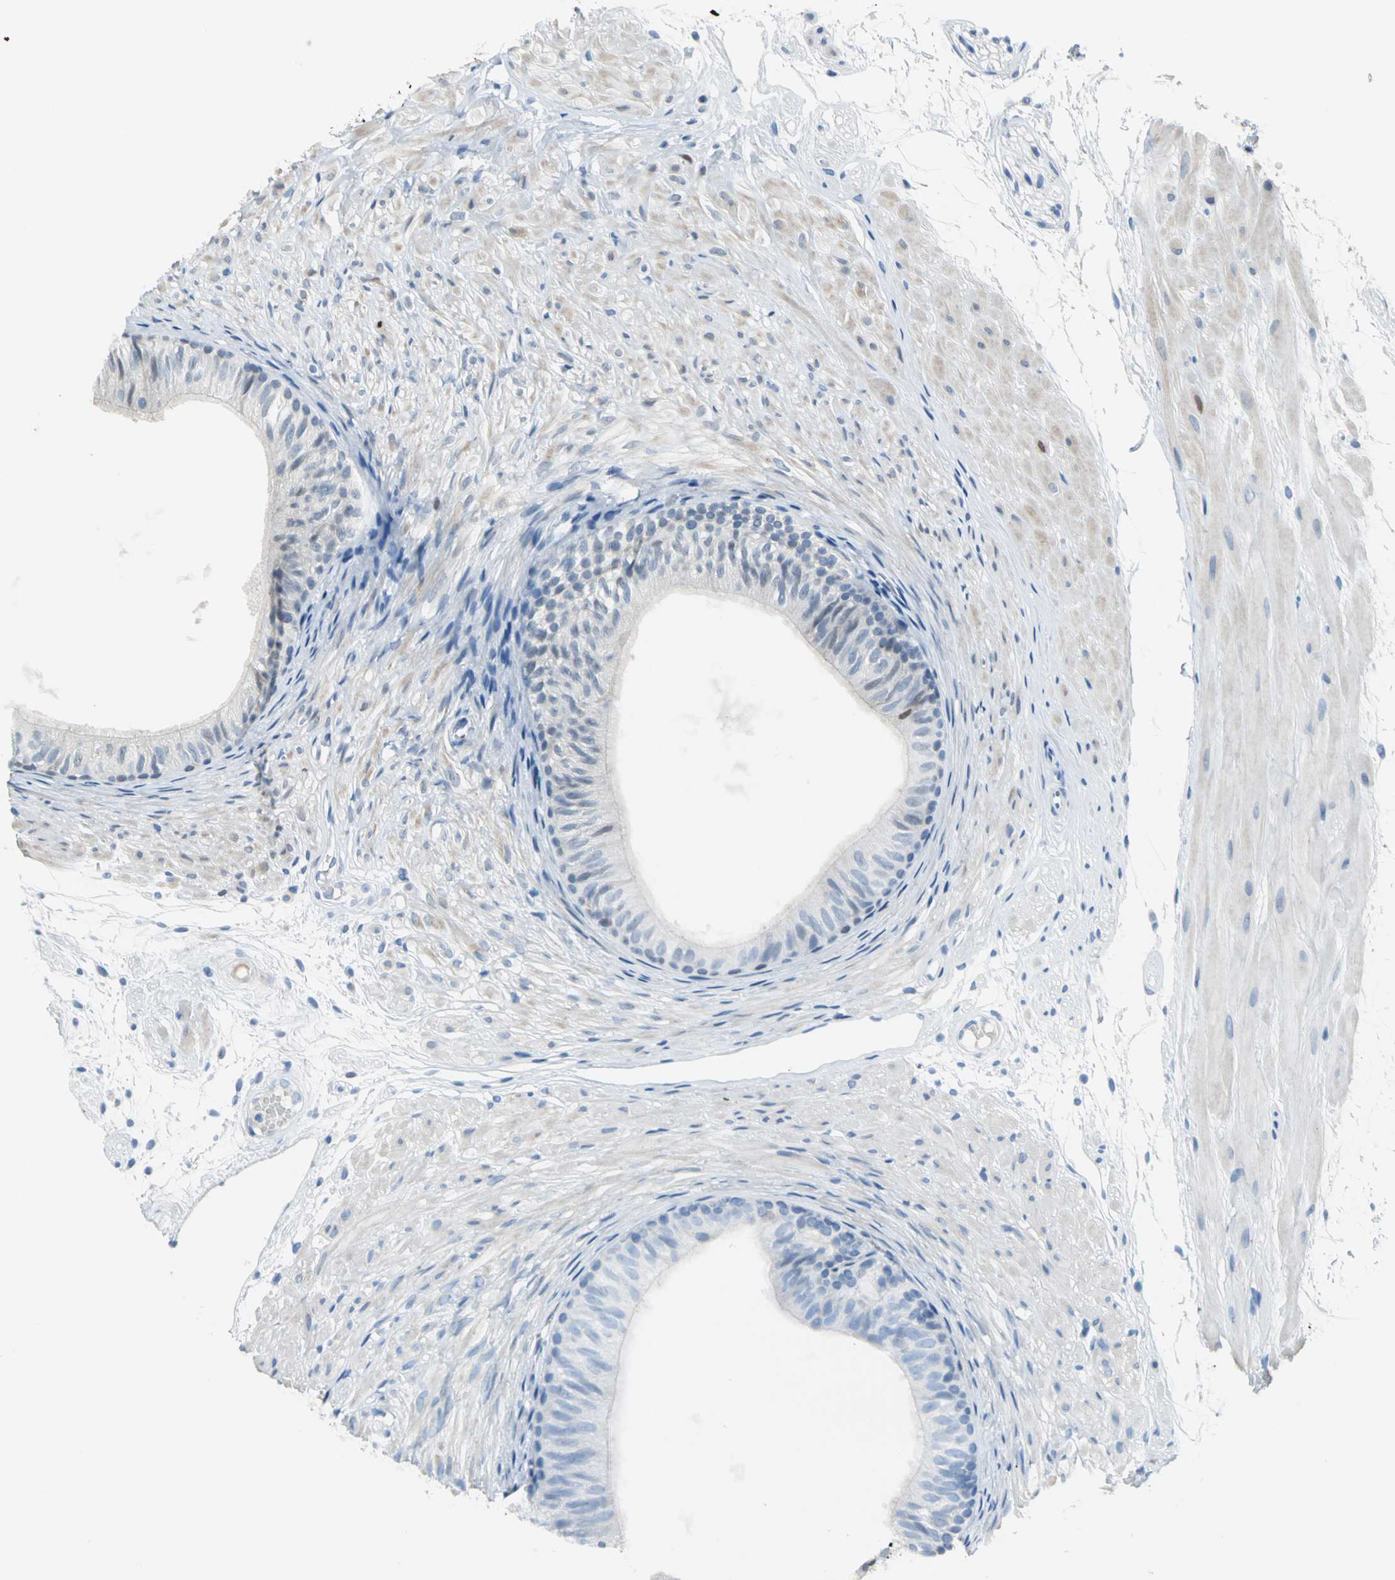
{"staining": {"intensity": "negative", "quantity": "none", "location": "none"}, "tissue": "epididymis", "cell_type": "Glandular cells", "image_type": "normal", "snomed": [{"axis": "morphology", "description": "Normal tissue, NOS"}, {"axis": "morphology", "description": "Atrophy, NOS"}, {"axis": "topography", "description": "Testis"}, {"axis": "topography", "description": "Epididymis"}], "caption": "Epididymis was stained to show a protein in brown. There is no significant expression in glandular cells. Brightfield microscopy of IHC stained with DAB (3,3'-diaminobenzidine) (brown) and hematoxylin (blue), captured at high magnification.", "gene": "MCM3", "patient": {"sex": "male", "age": 18}}